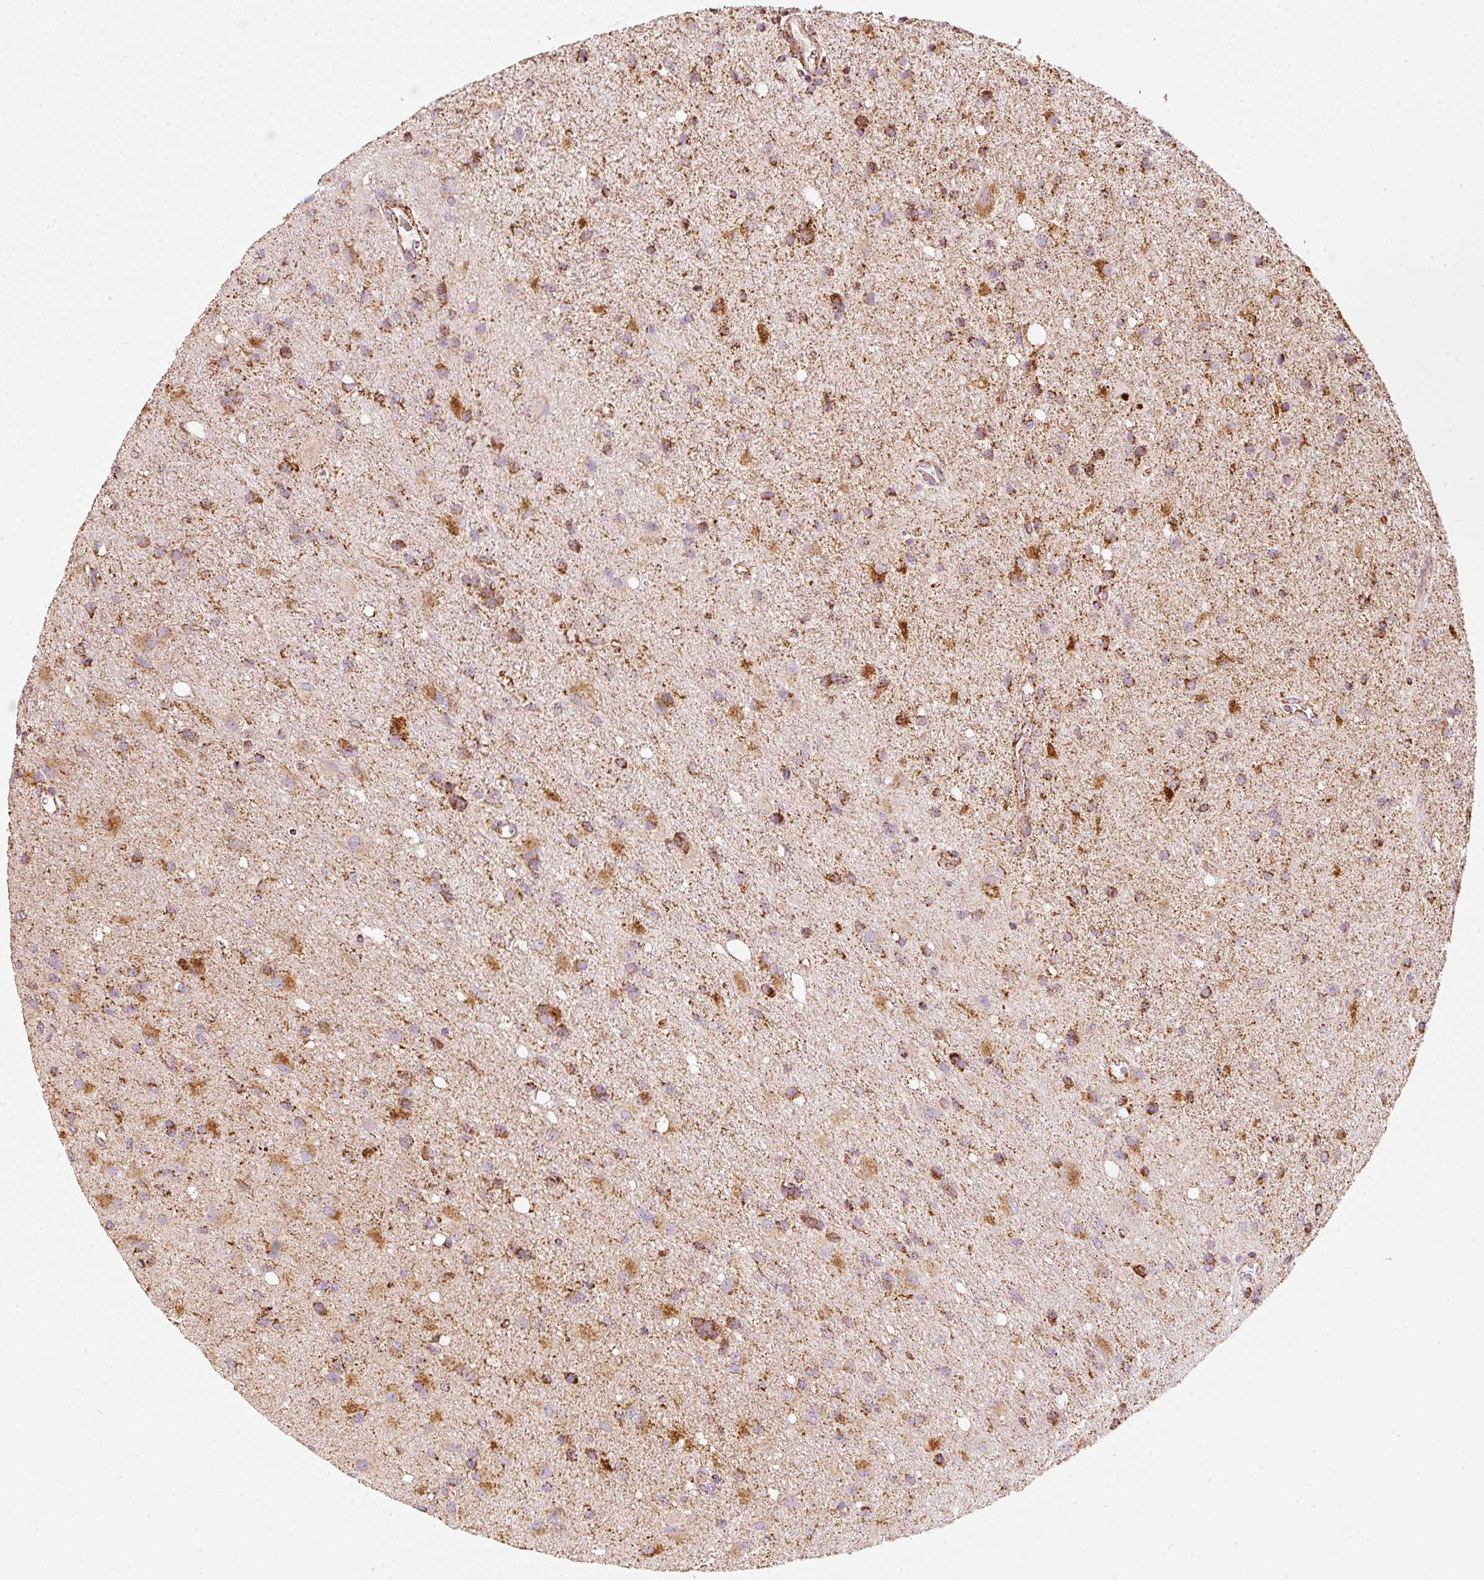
{"staining": {"intensity": "moderate", "quantity": ">75%", "location": "cytoplasmic/membranous"}, "tissue": "glioma", "cell_type": "Tumor cells", "image_type": "cancer", "snomed": [{"axis": "morphology", "description": "Glioma, malignant, High grade"}, {"axis": "topography", "description": "Brain"}], "caption": "Malignant high-grade glioma tissue shows moderate cytoplasmic/membranous positivity in about >75% of tumor cells (brown staining indicates protein expression, while blue staining denotes nuclei).", "gene": "UQCRC1", "patient": {"sex": "male", "age": 67}}